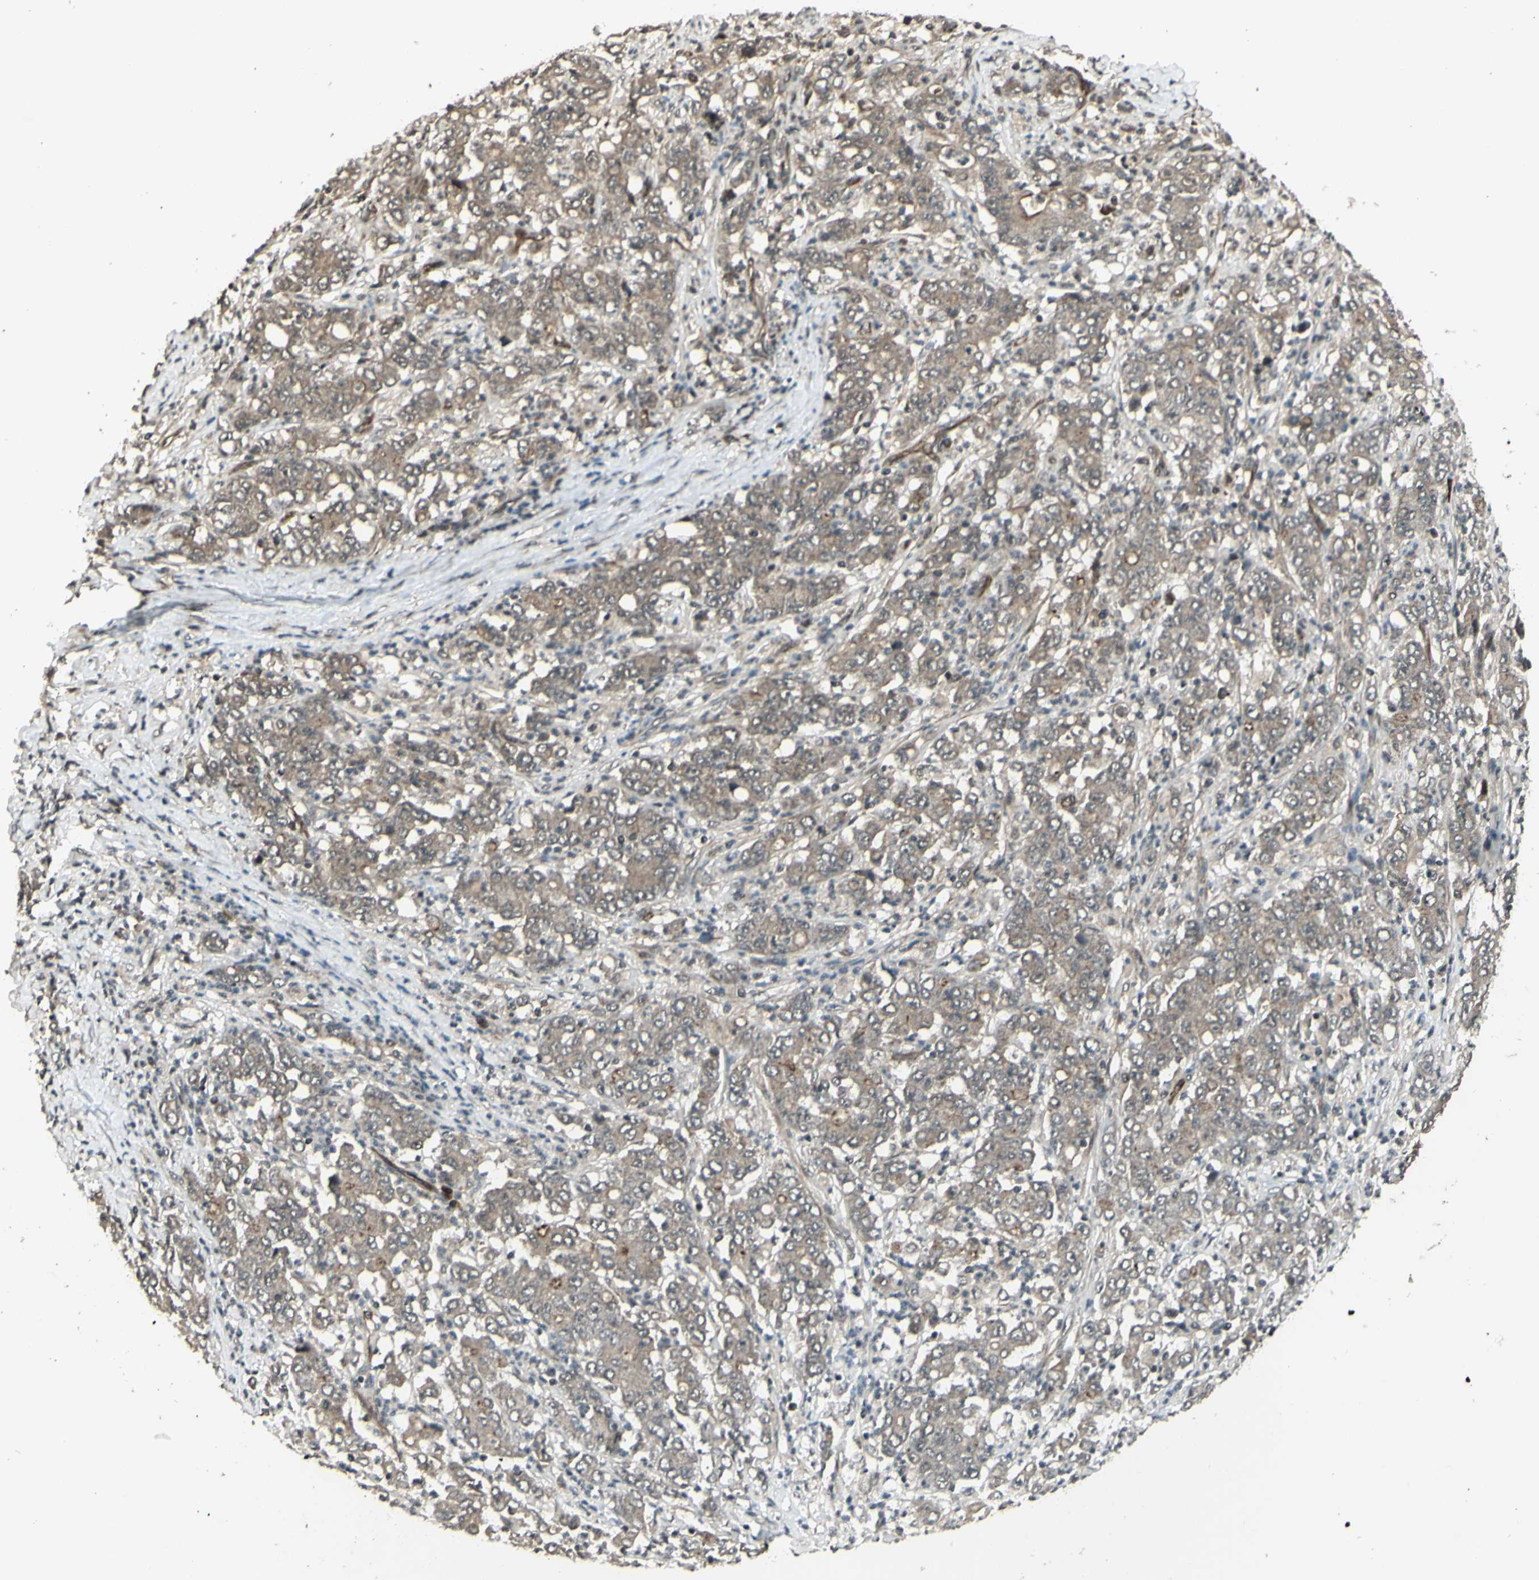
{"staining": {"intensity": "weak", "quantity": ">75%", "location": "cytoplasmic/membranous"}, "tissue": "stomach cancer", "cell_type": "Tumor cells", "image_type": "cancer", "snomed": [{"axis": "morphology", "description": "Adenocarcinoma, NOS"}, {"axis": "topography", "description": "Stomach, lower"}], "caption": "Immunohistochemistry (IHC) of human stomach adenocarcinoma exhibits low levels of weak cytoplasmic/membranous expression in about >75% of tumor cells.", "gene": "BLNK", "patient": {"sex": "female", "age": 71}}